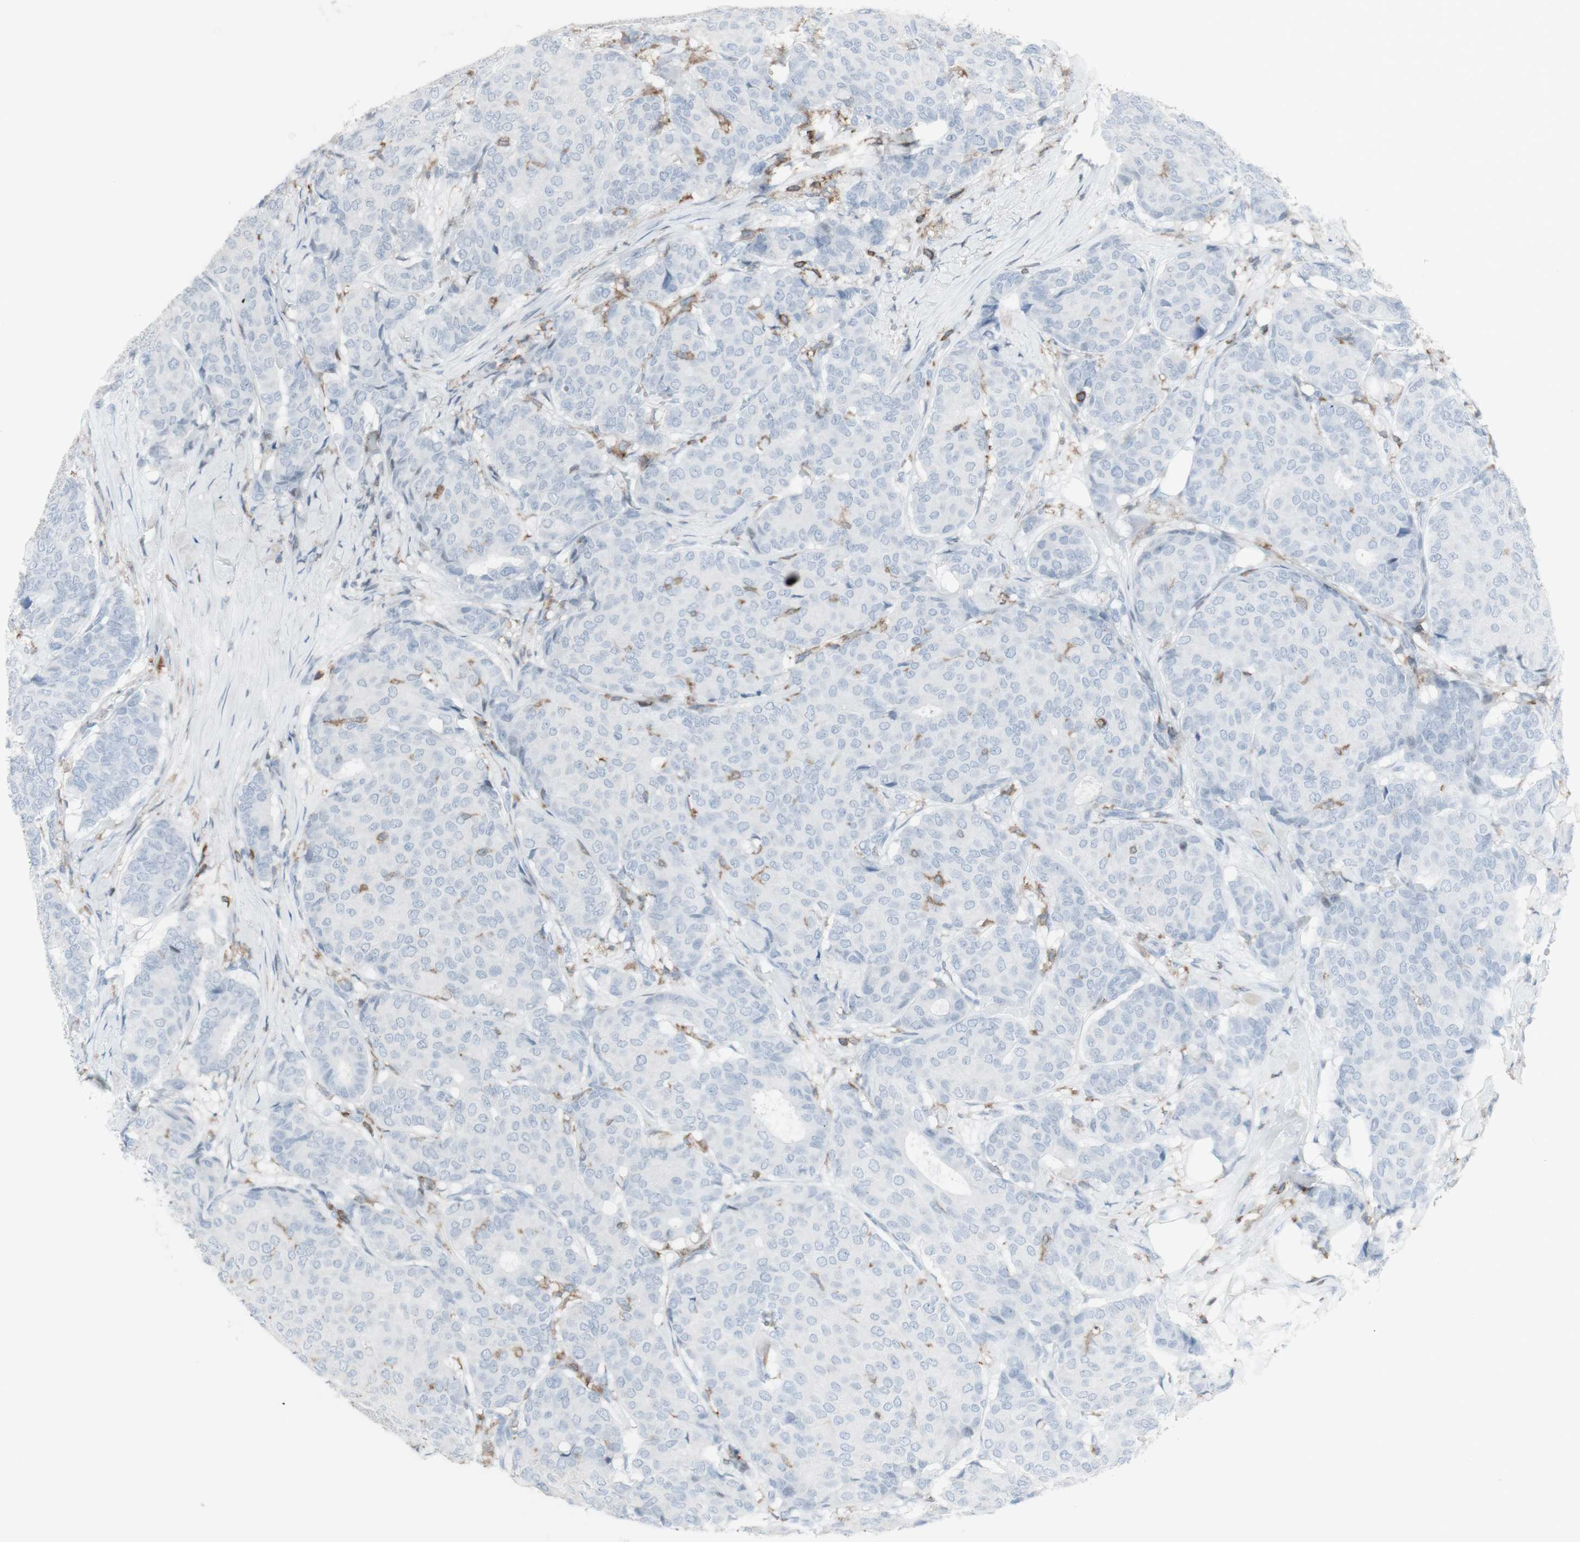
{"staining": {"intensity": "weak", "quantity": "<25%", "location": "cytoplasmic/membranous"}, "tissue": "breast cancer", "cell_type": "Tumor cells", "image_type": "cancer", "snomed": [{"axis": "morphology", "description": "Duct carcinoma"}, {"axis": "topography", "description": "Breast"}], "caption": "High magnification brightfield microscopy of breast invasive ductal carcinoma stained with DAB (3,3'-diaminobenzidine) (brown) and counterstained with hematoxylin (blue): tumor cells show no significant staining.", "gene": "NRG1", "patient": {"sex": "female", "age": 75}}